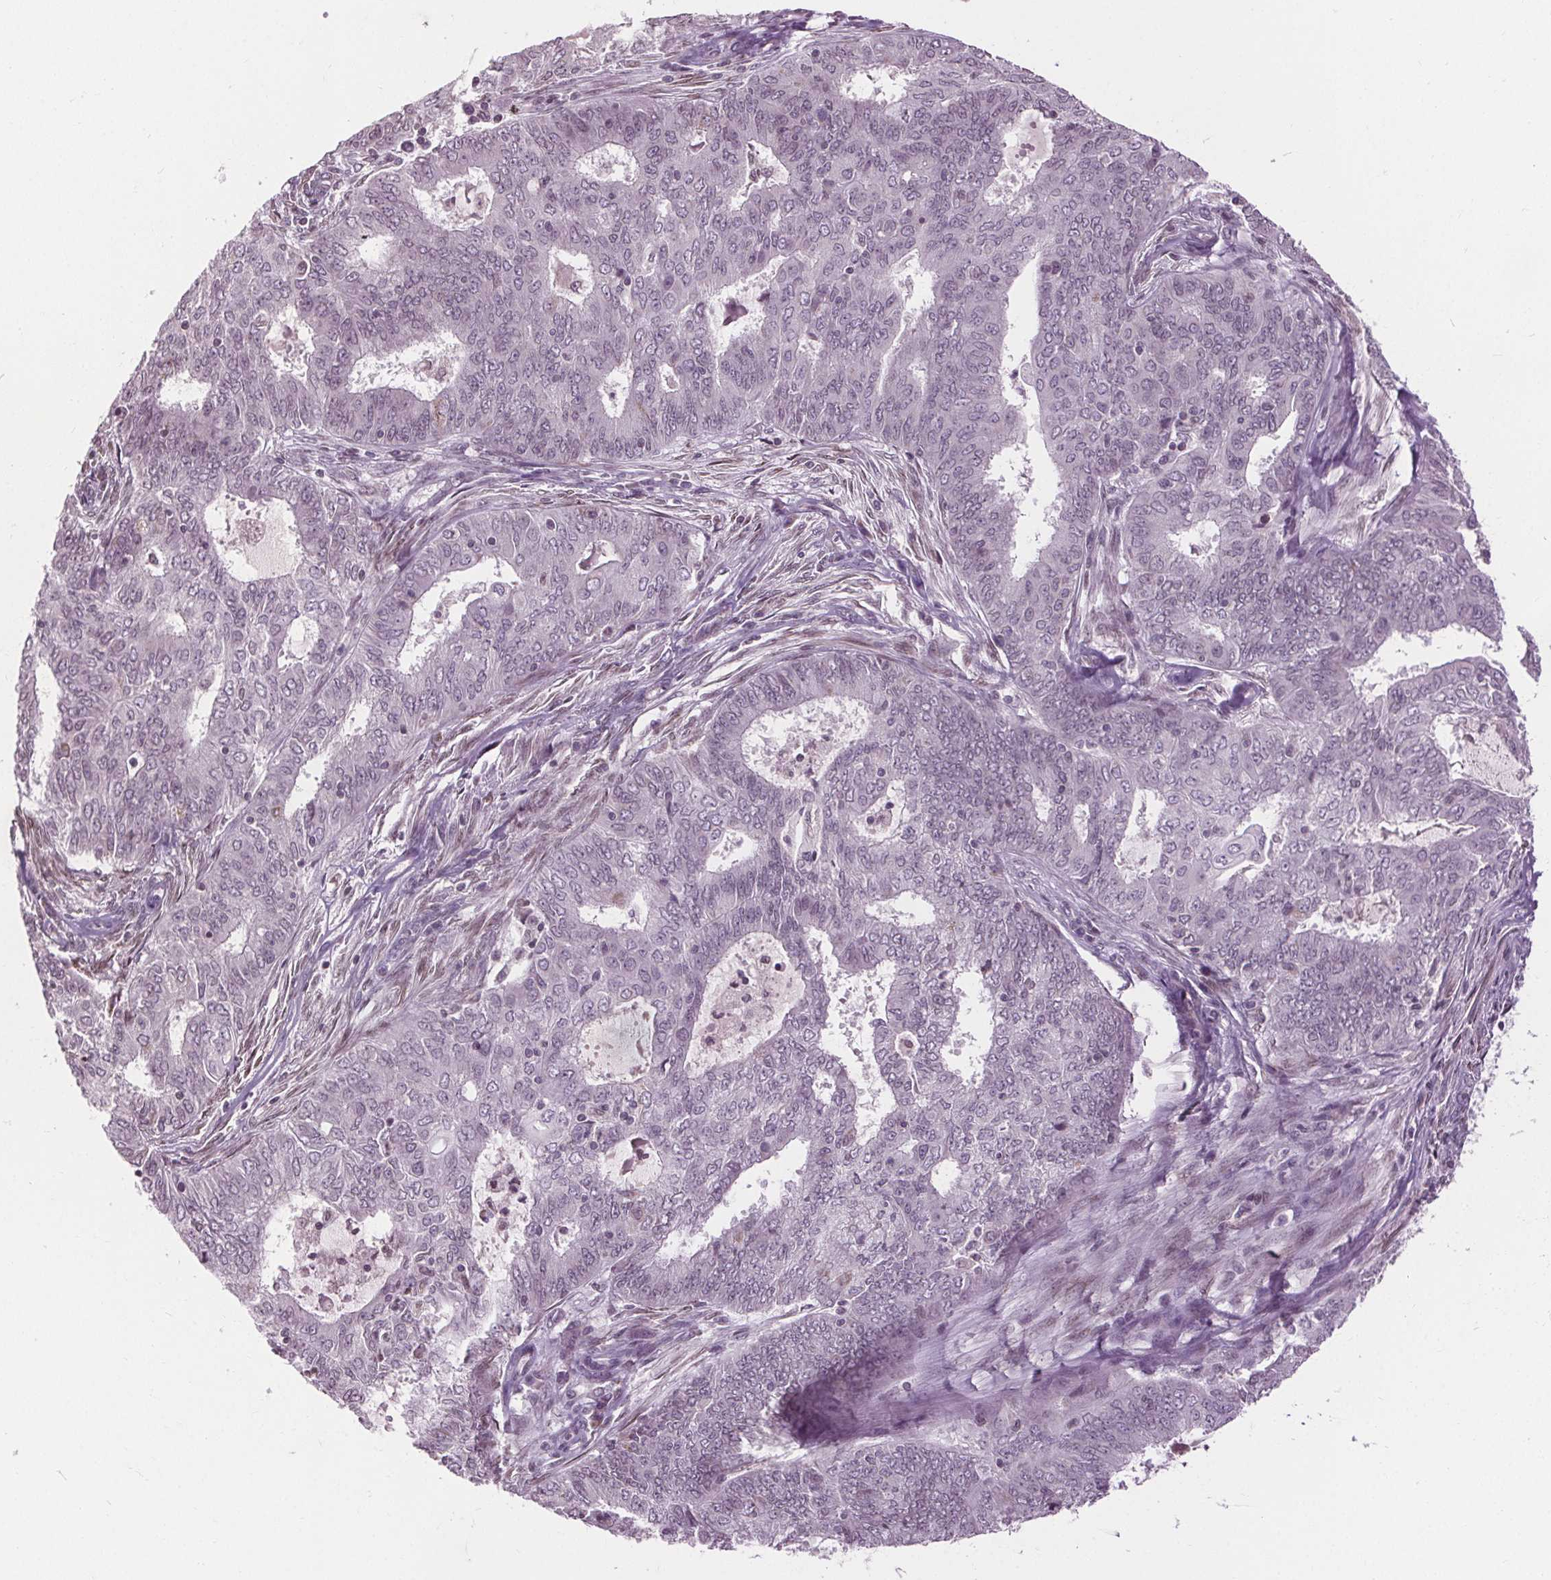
{"staining": {"intensity": "negative", "quantity": "none", "location": "none"}, "tissue": "endometrial cancer", "cell_type": "Tumor cells", "image_type": "cancer", "snomed": [{"axis": "morphology", "description": "Adenocarcinoma, NOS"}, {"axis": "topography", "description": "Endometrium"}], "caption": "A photomicrograph of endometrial cancer stained for a protein displays no brown staining in tumor cells. The staining is performed using DAB (3,3'-diaminobenzidine) brown chromogen with nuclei counter-stained in using hematoxylin.", "gene": "LFNG", "patient": {"sex": "female", "age": 62}}